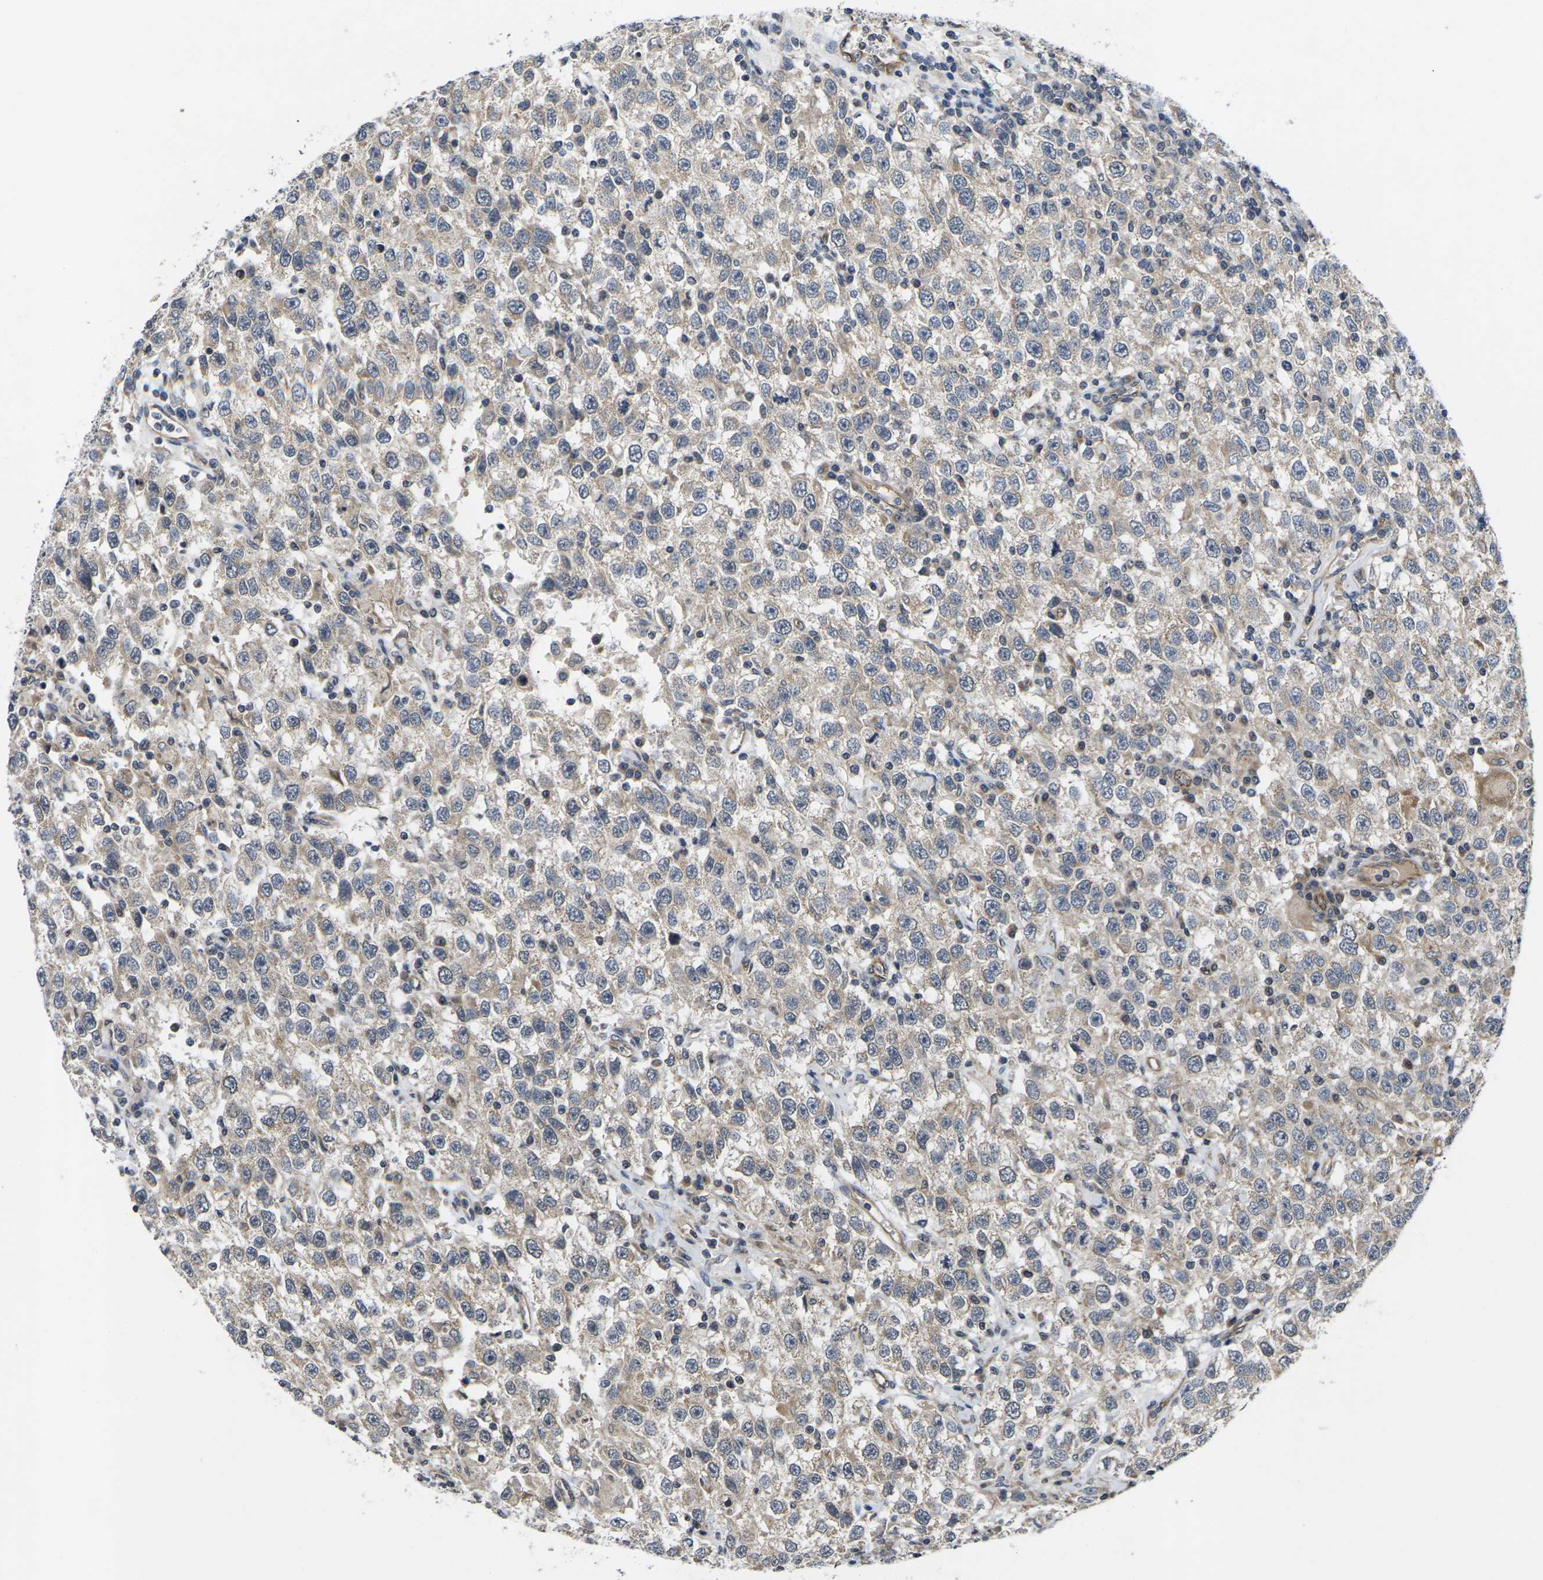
{"staining": {"intensity": "weak", "quantity": ">75%", "location": "cytoplasmic/membranous"}, "tissue": "testis cancer", "cell_type": "Tumor cells", "image_type": "cancer", "snomed": [{"axis": "morphology", "description": "Seminoma, NOS"}, {"axis": "topography", "description": "Testis"}], "caption": "Immunohistochemical staining of testis cancer shows low levels of weak cytoplasmic/membranous positivity in approximately >75% of tumor cells.", "gene": "DKK2", "patient": {"sex": "male", "age": 41}}